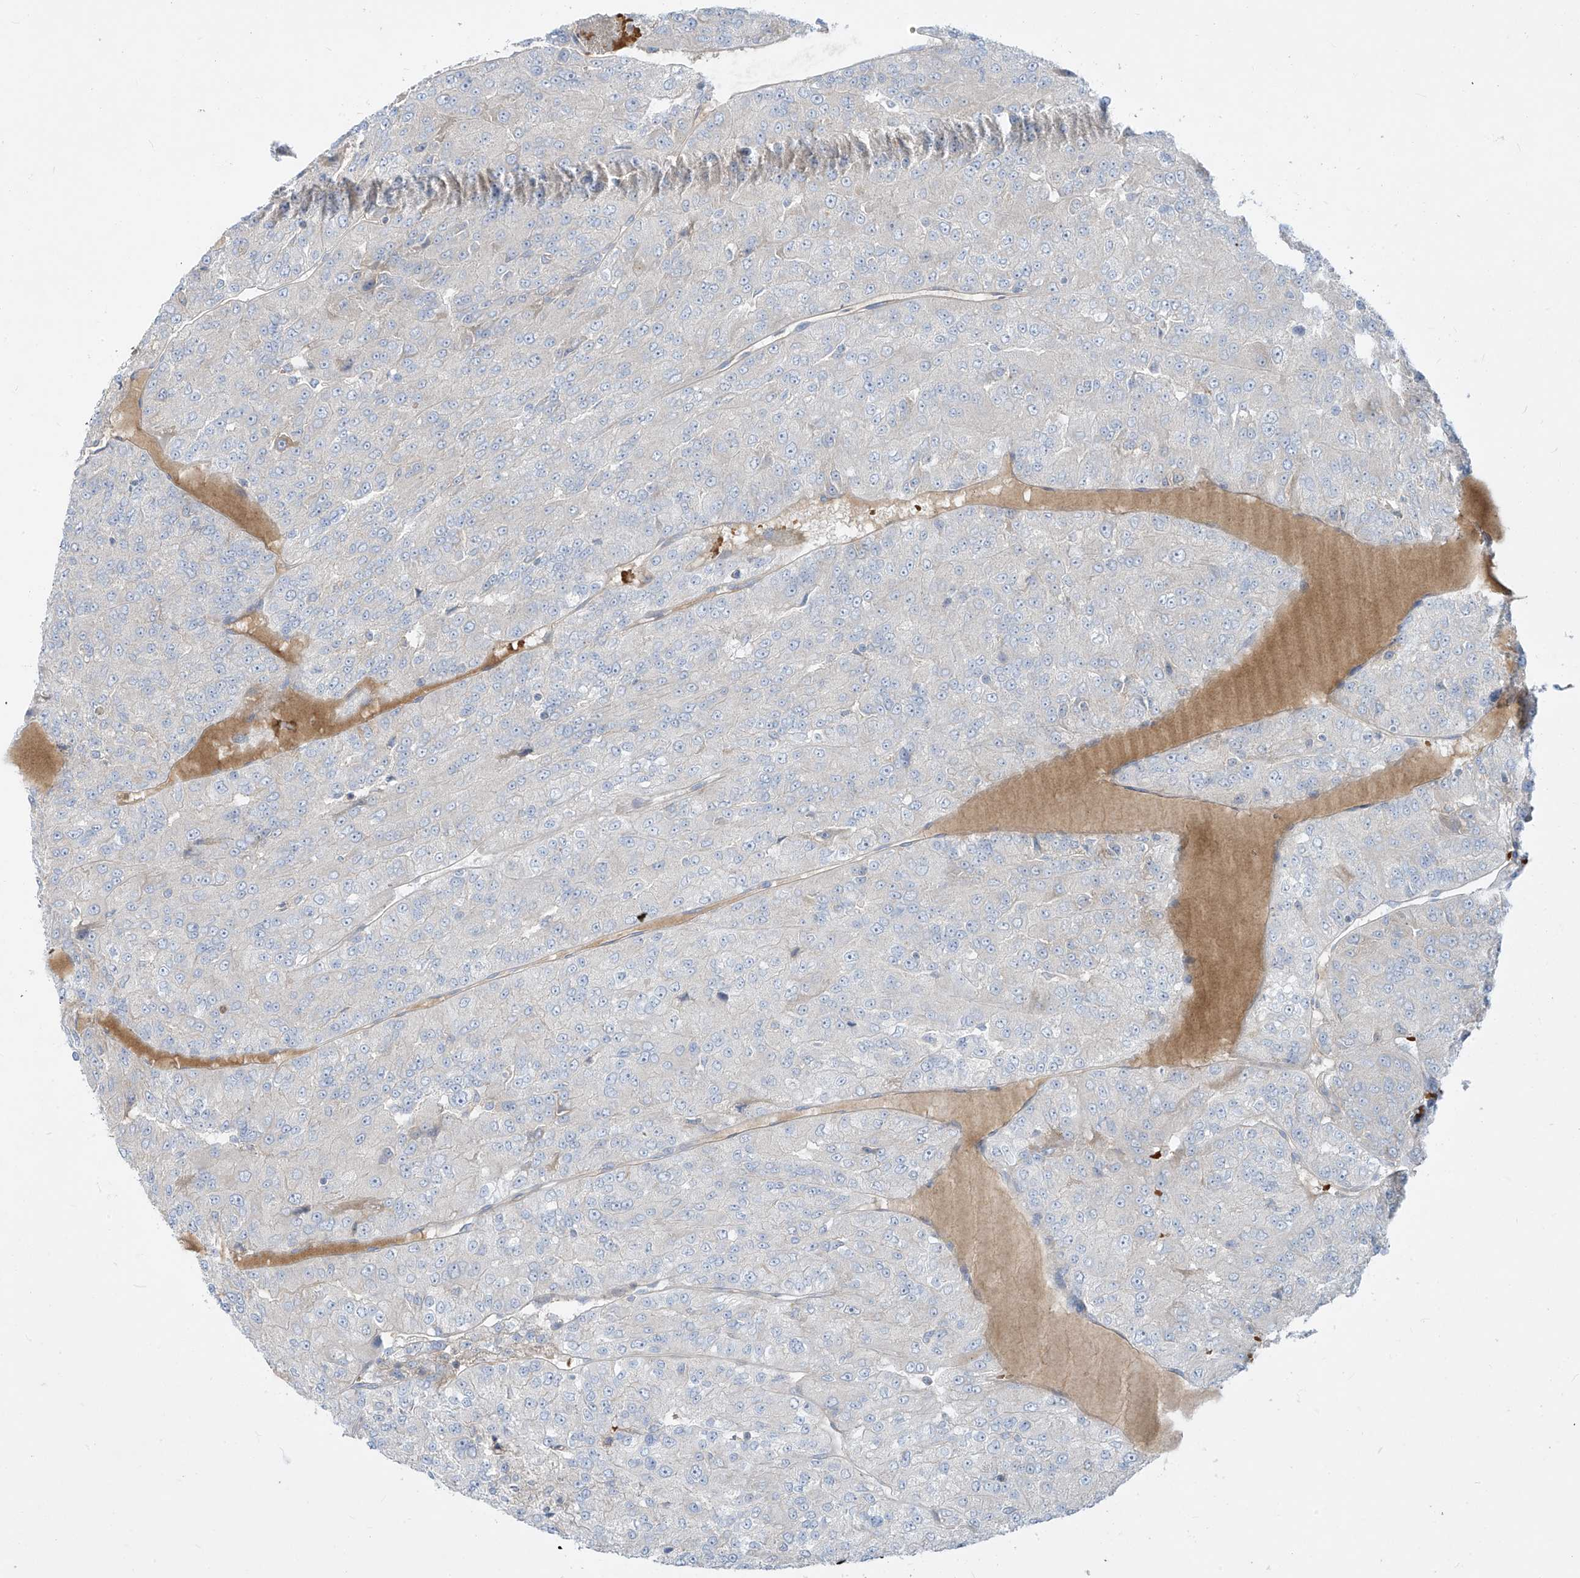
{"staining": {"intensity": "negative", "quantity": "none", "location": "none"}, "tissue": "renal cancer", "cell_type": "Tumor cells", "image_type": "cancer", "snomed": [{"axis": "morphology", "description": "Adenocarcinoma, NOS"}, {"axis": "topography", "description": "Kidney"}], "caption": "A photomicrograph of human renal cancer (adenocarcinoma) is negative for staining in tumor cells.", "gene": "DGKQ", "patient": {"sex": "female", "age": 63}}